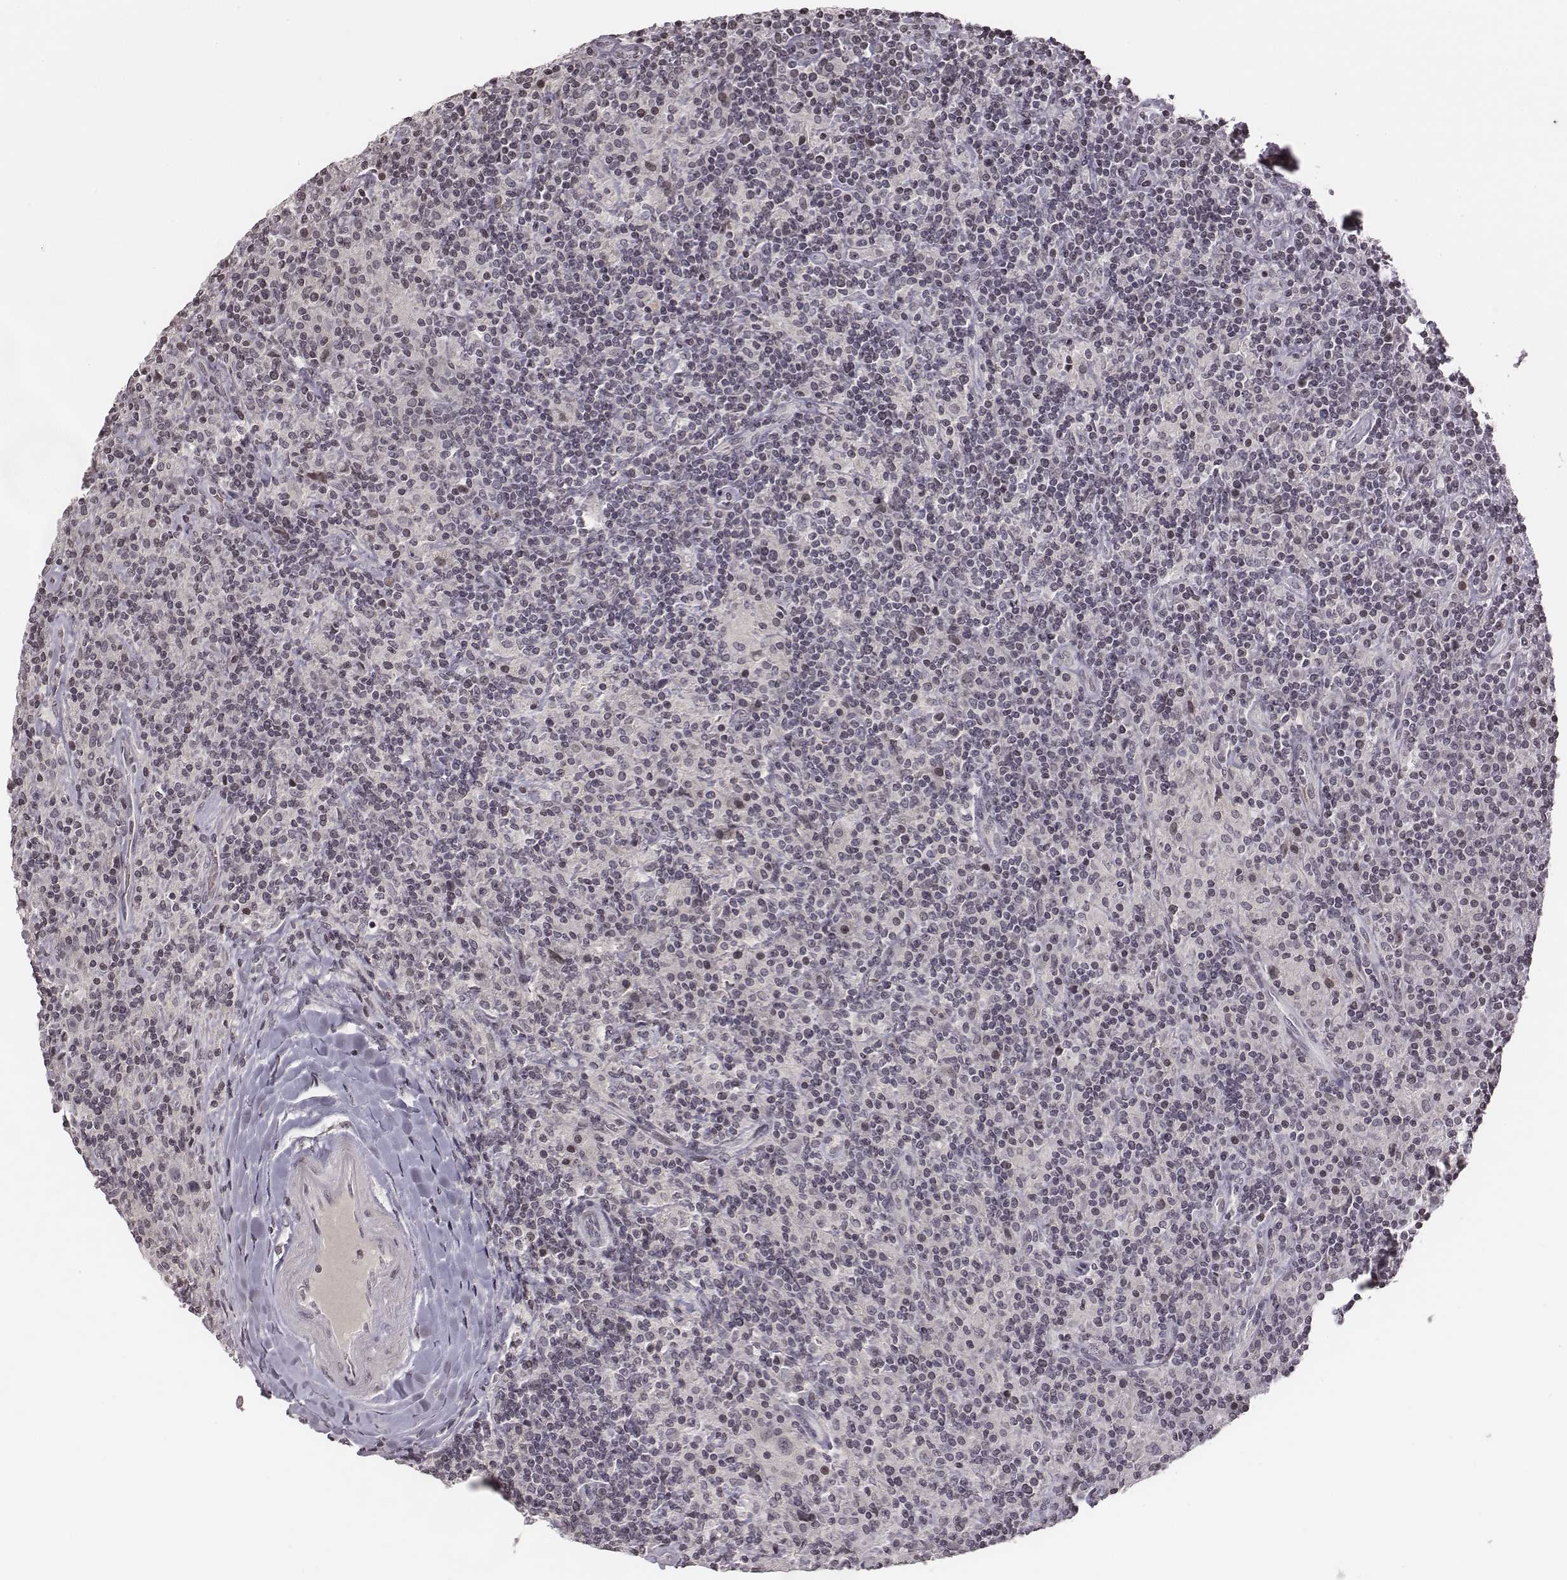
{"staining": {"intensity": "negative", "quantity": "none", "location": "none"}, "tissue": "lymphoma", "cell_type": "Tumor cells", "image_type": "cancer", "snomed": [{"axis": "morphology", "description": "Hodgkin's disease, NOS"}, {"axis": "topography", "description": "Lymph node"}], "caption": "Protein analysis of lymphoma demonstrates no significant expression in tumor cells.", "gene": "GRM4", "patient": {"sex": "male", "age": 70}}